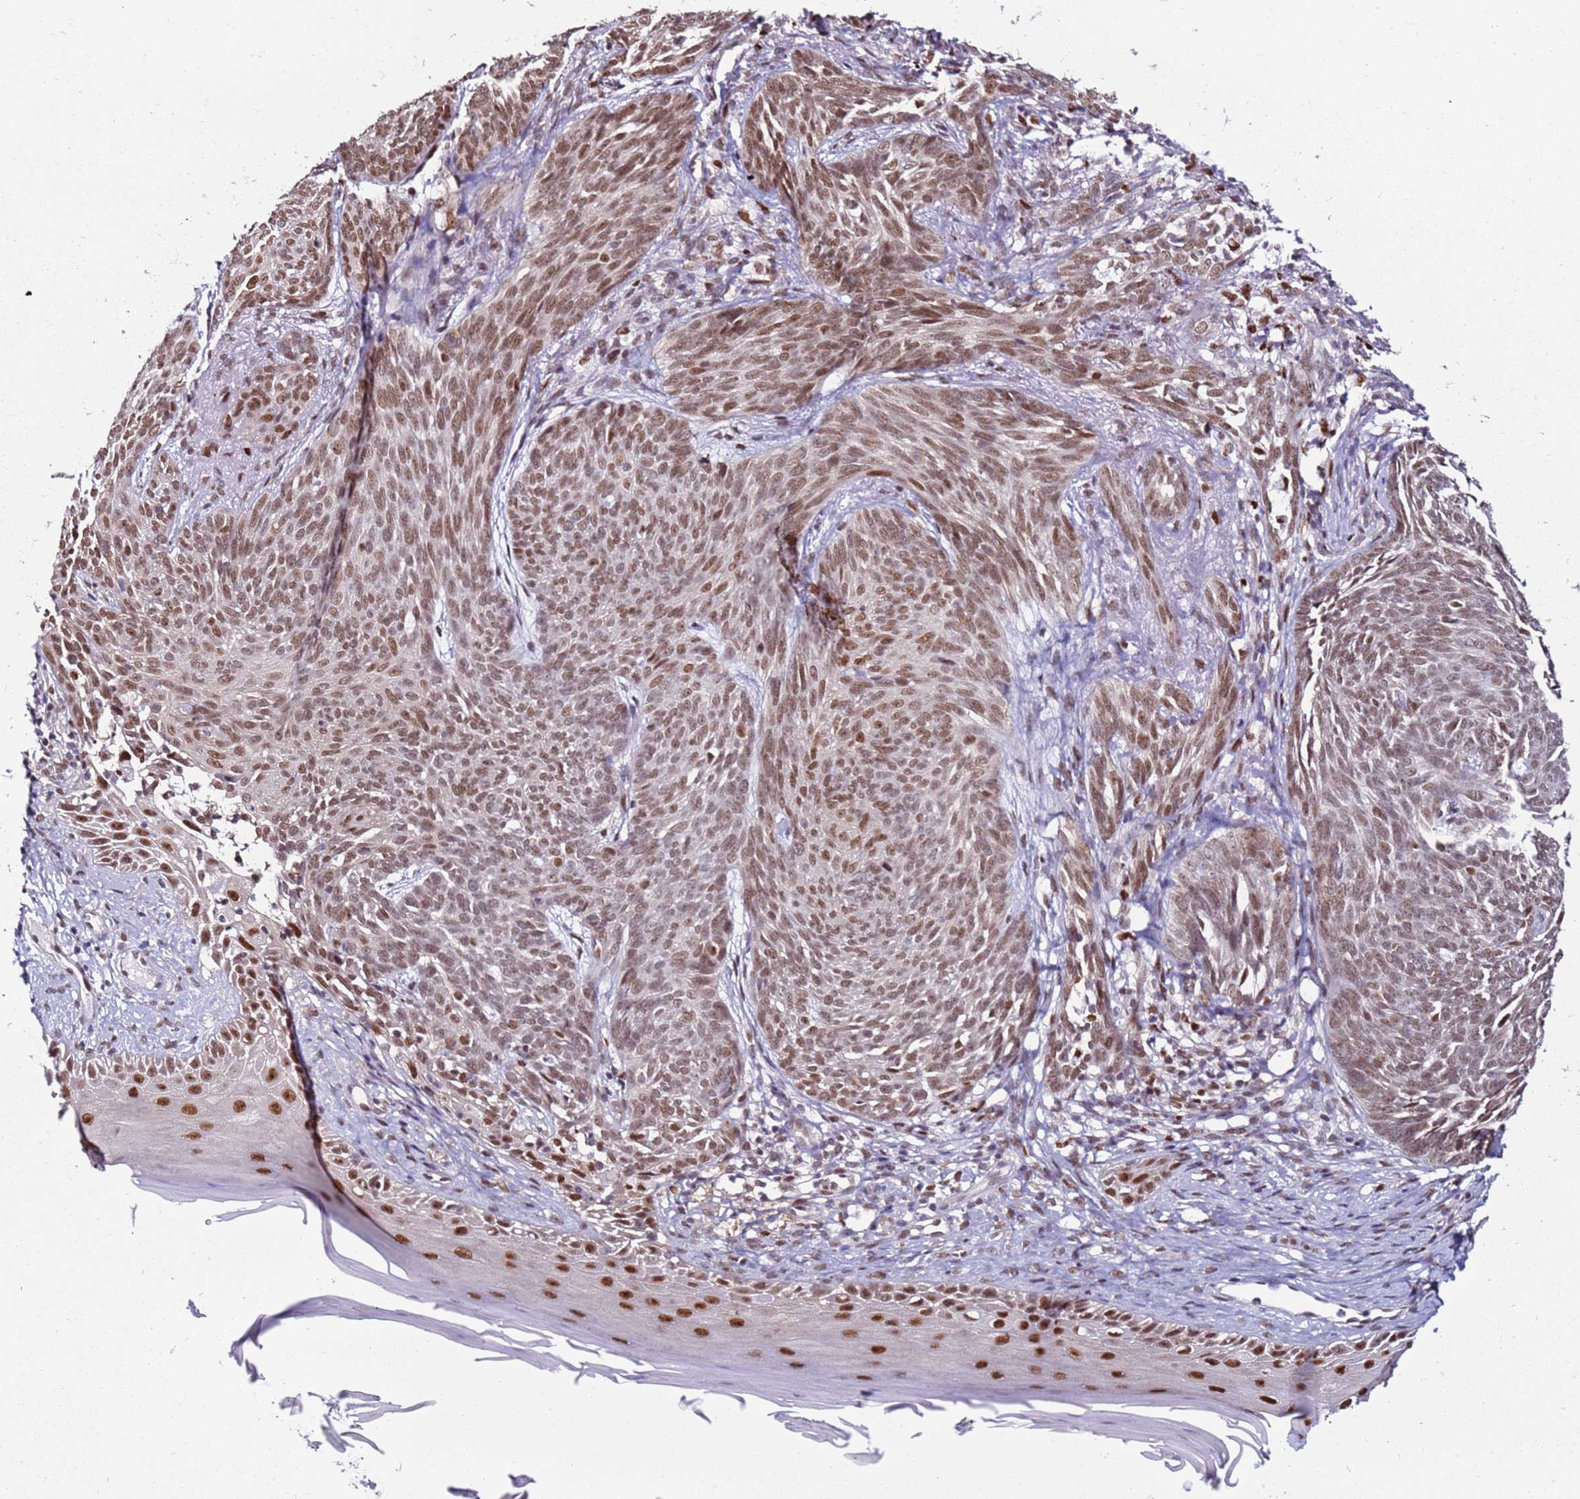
{"staining": {"intensity": "moderate", "quantity": ">75%", "location": "nuclear"}, "tissue": "skin cancer", "cell_type": "Tumor cells", "image_type": "cancer", "snomed": [{"axis": "morphology", "description": "Basal cell carcinoma"}, {"axis": "topography", "description": "Skin"}], "caption": "Immunohistochemistry (DAB) staining of human skin basal cell carcinoma shows moderate nuclear protein staining in about >75% of tumor cells. (DAB (3,3'-diaminobenzidine) = brown stain, brightfield microscopy at high magnification).", "gene": "KPNA4", "patient": {"sex": "female", "age": 86}}